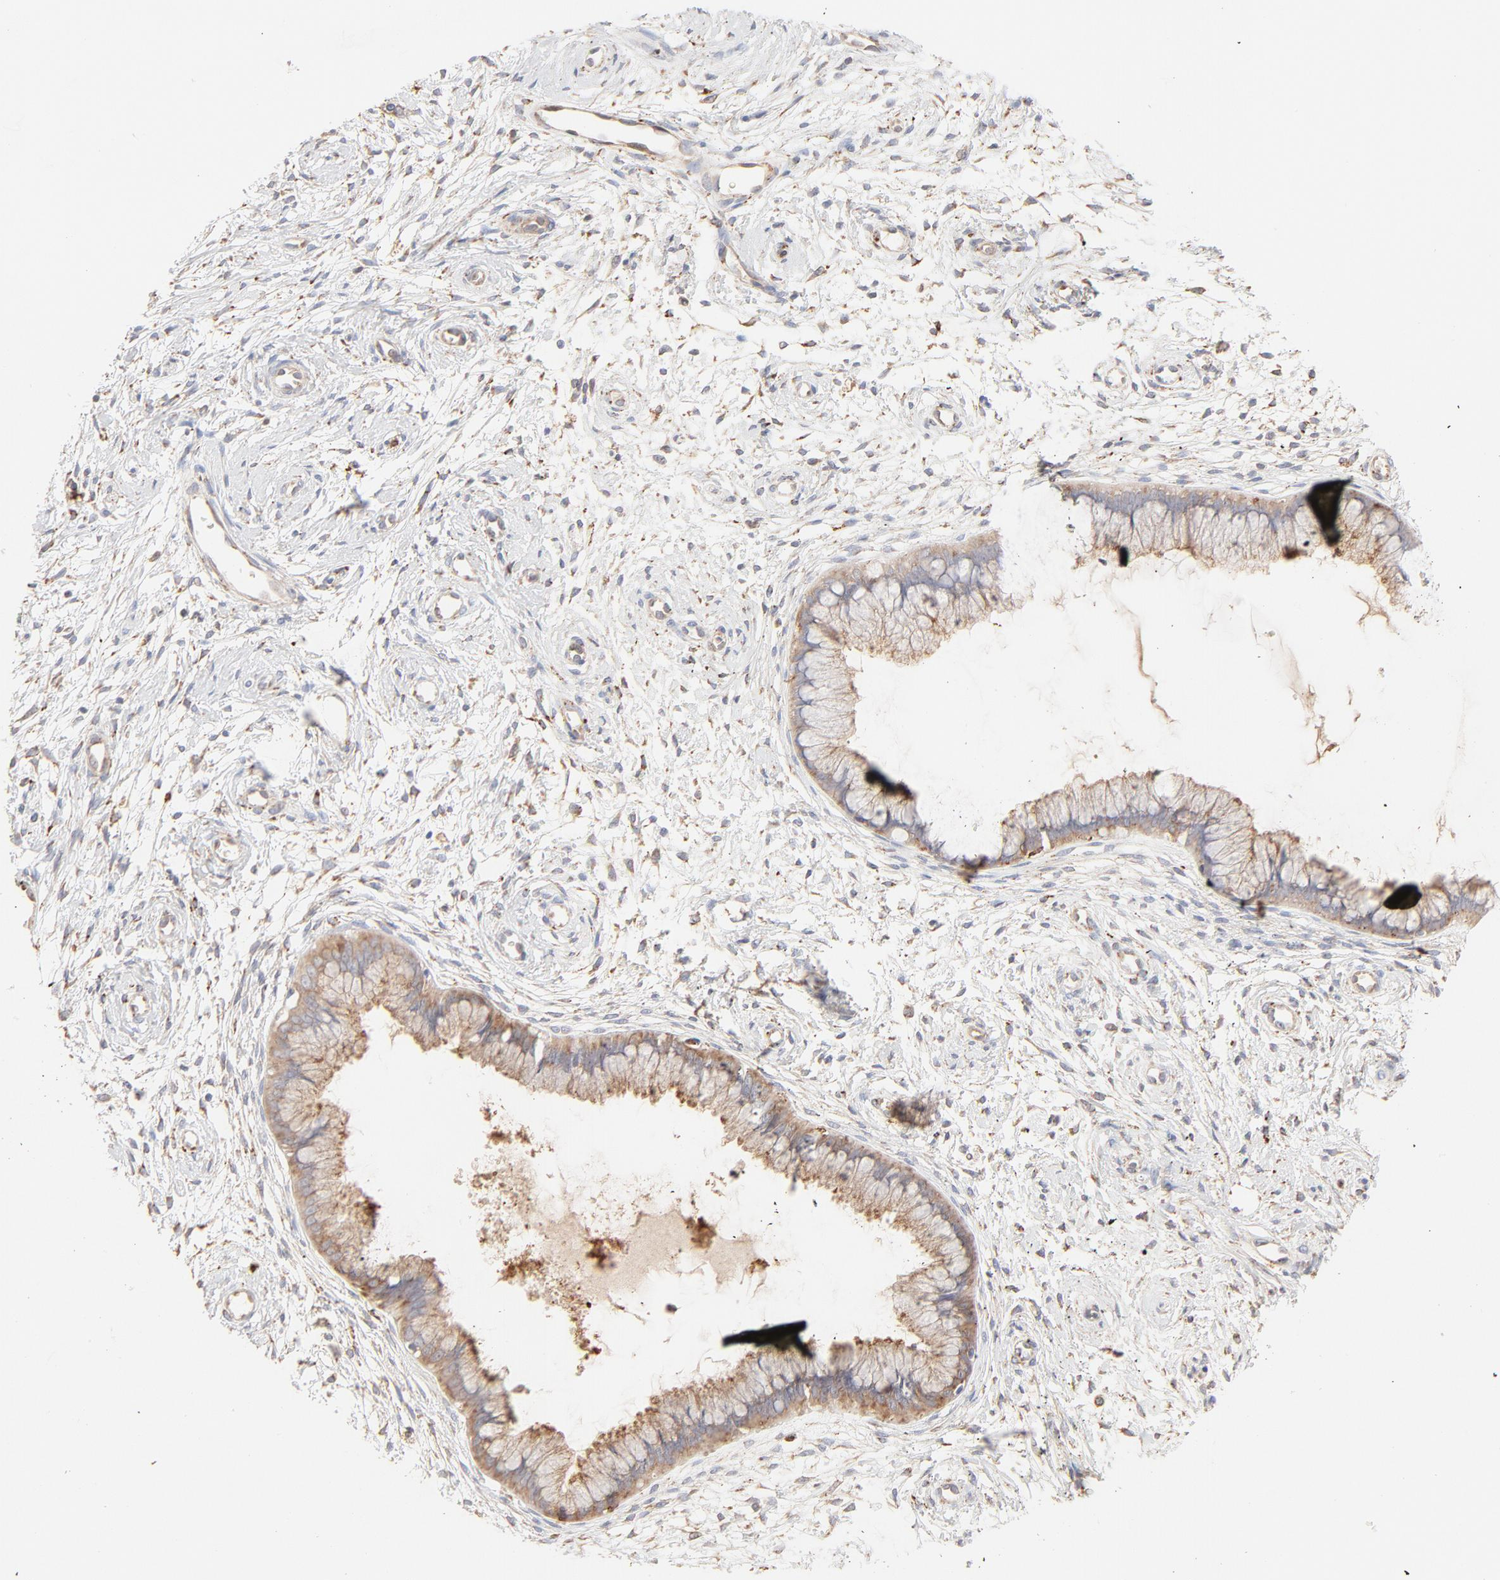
{"staining": {"intensity": "weak", "quantity": ">75%", "location": "cytoplasmic/membranous"}, "tissue": "cervix", "cell_type": "Glandular cells", "image_type": "normal", "snomed": [{"axis": "morphology", "description": "Normal tissue, NOS"}, {"axis": "topography", "description": "Cervix"}], "caption": "Cervix stained with DAB immunohistochemistry (IHC) displays low levels of weak cytoplasmic/membranous expression in about >75% of glandular cells. (brown staining indicates protein expression, while blue staining denotes nuclei).", "gene": "PARP12", "patient": {"sex": "female", "age": 39}}